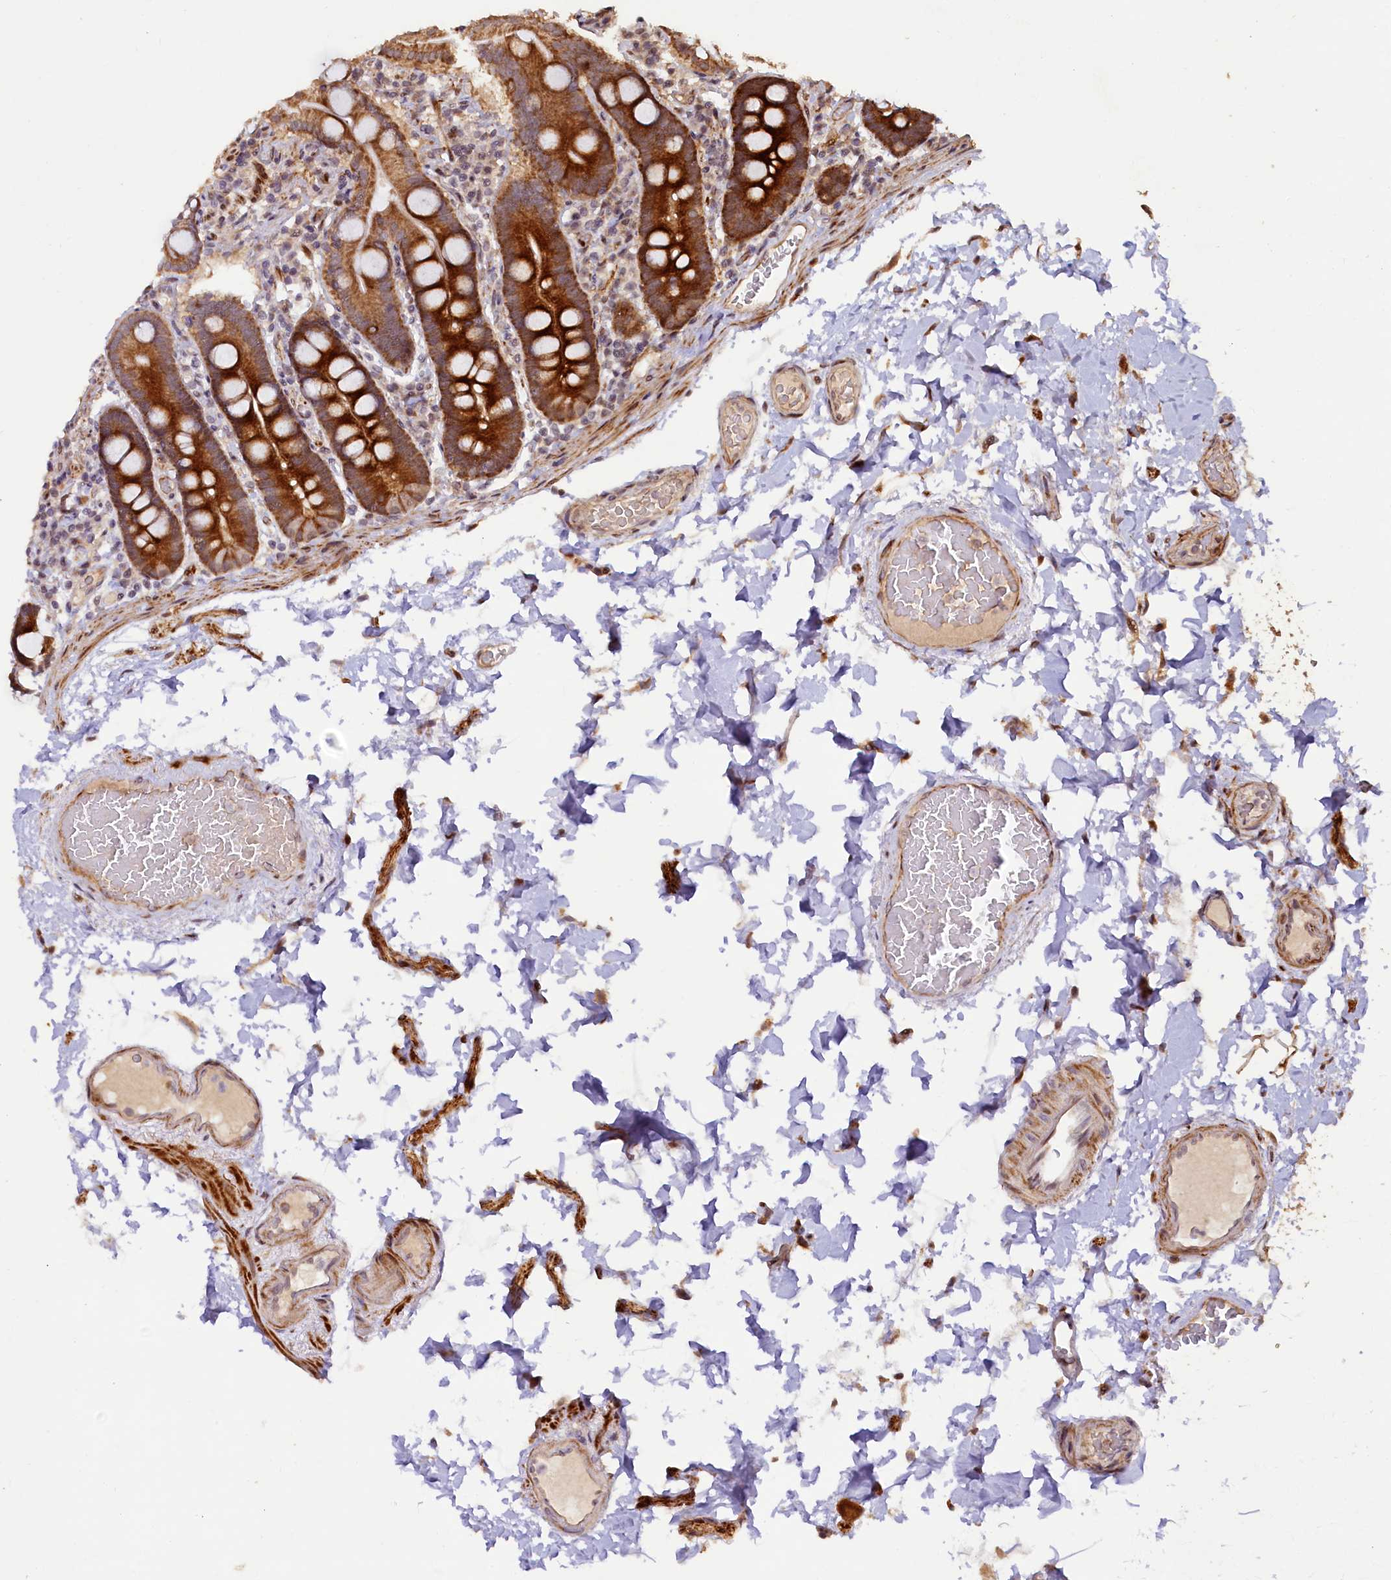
{"staining": {"intensity": "strong", "quantity": ">75%", "location": "cytoplasmic/membranous"}, "tissue": "duodenum", "cell_type": "Glandular cells", "image_type": "normal", "snomed": [{"axis": "morphology", "description": "Normal tissue, NOS"}, {"axis": "topography", "description": "Duodenum"}], "caption": "A high amount of strong cytoplasmic/membranous expression is appreciated in about >75% of glandular cells in normal duodenum.", "gene": "SHPRH", "patient": {"sex": "male", "age": 55}}